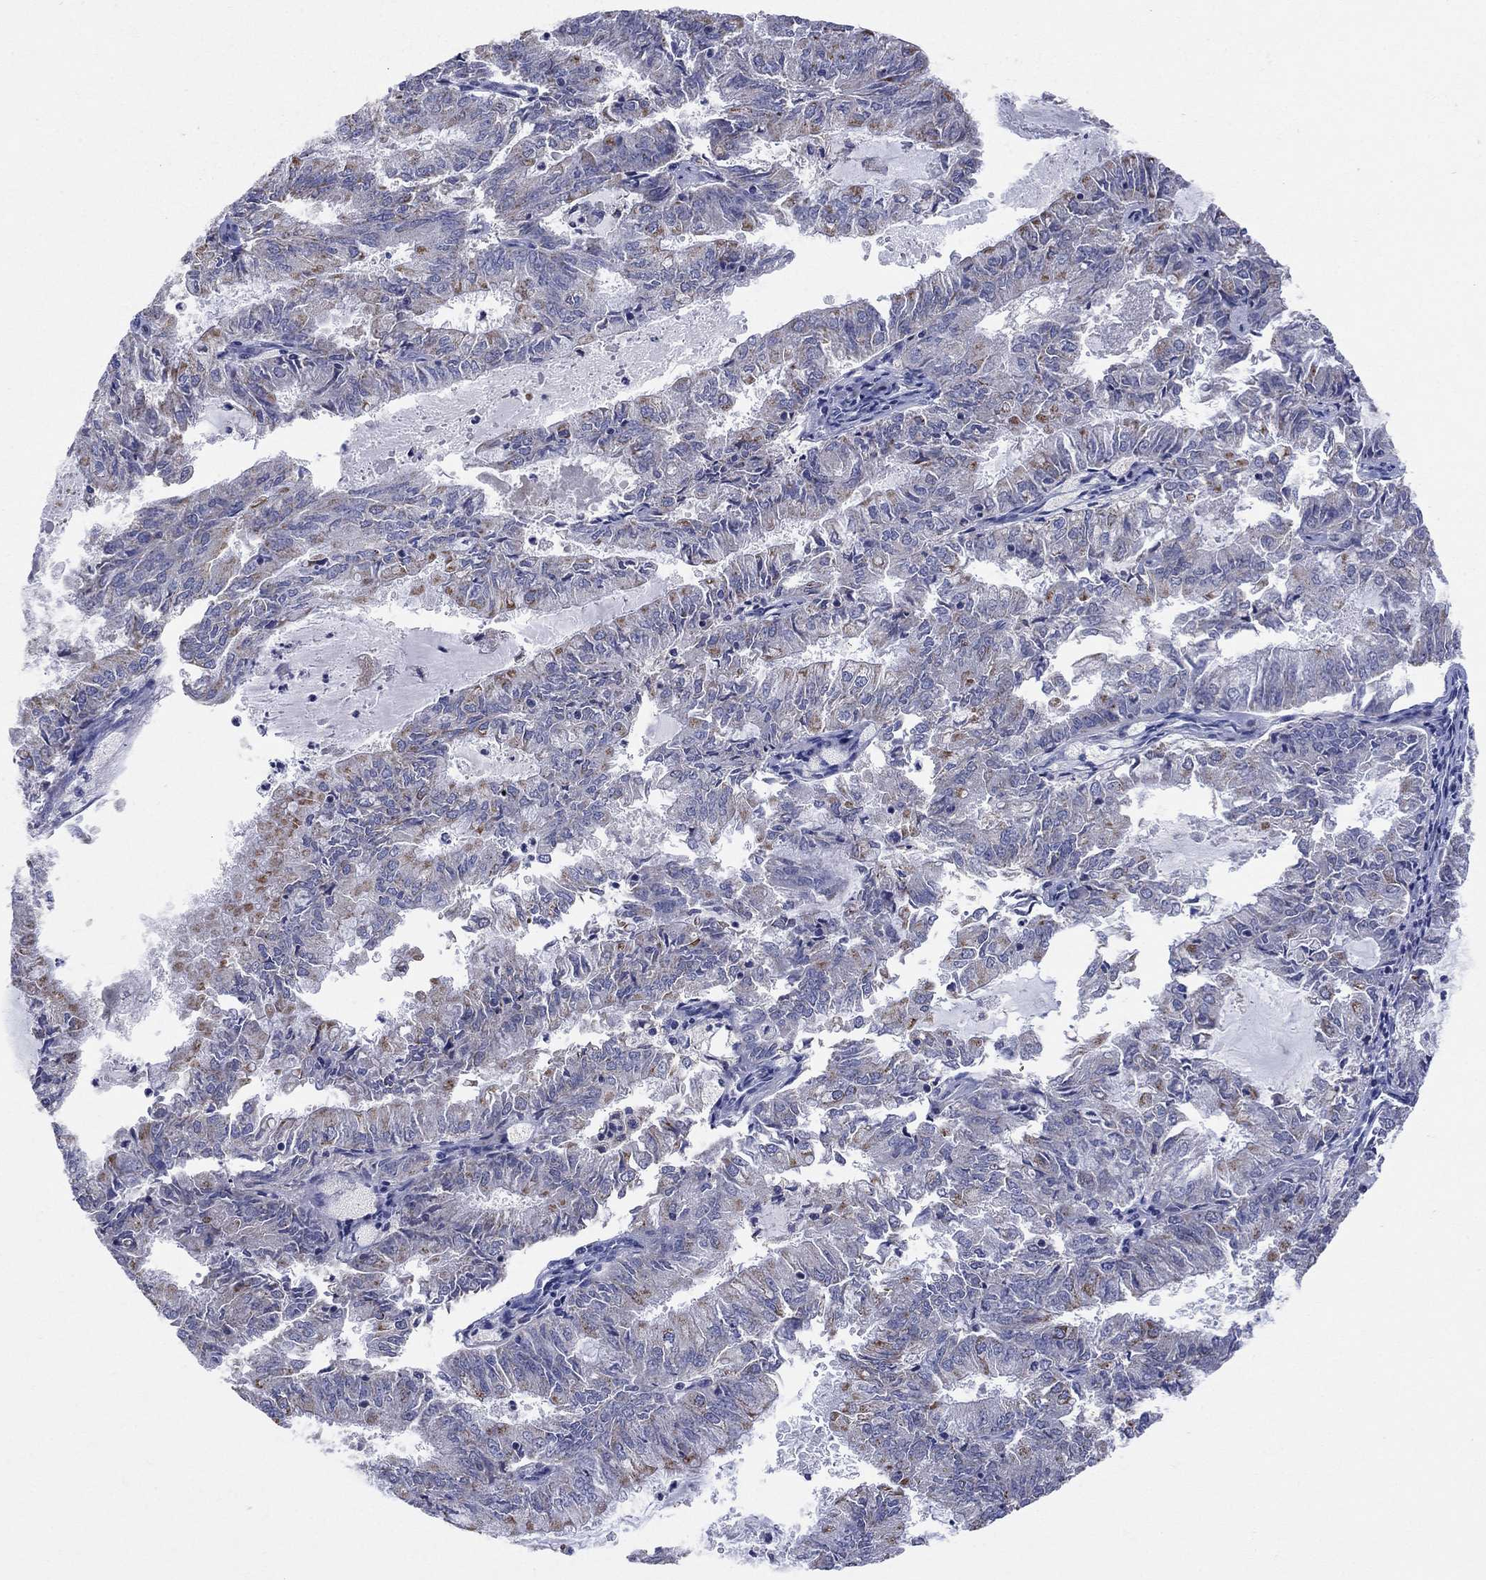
{"staining": {"intensity": "moderate", "quantity": "<25%", "location": "cytoplasmic/membranous"}, "tissue": "endometrial cancer", "cell_type": "Tumor cells", "image_type": "cancer", "snomed": [{"axis": "morphology", "description": "Adenocarcinoma, NOS"}, {"axis": "topography", "description": "Endometrium"}], "caption": "Protein staining of endometrial cancer tissue reveals moderate cytoplasmic/membranous staining in about <25% of tumor cells. (DAB (3,3'-diaminobenzidine) IHC with brightfield microscopy, high magnification).", "gene": "CLVS1", "patient": {"sex": "female", "age": 57}}